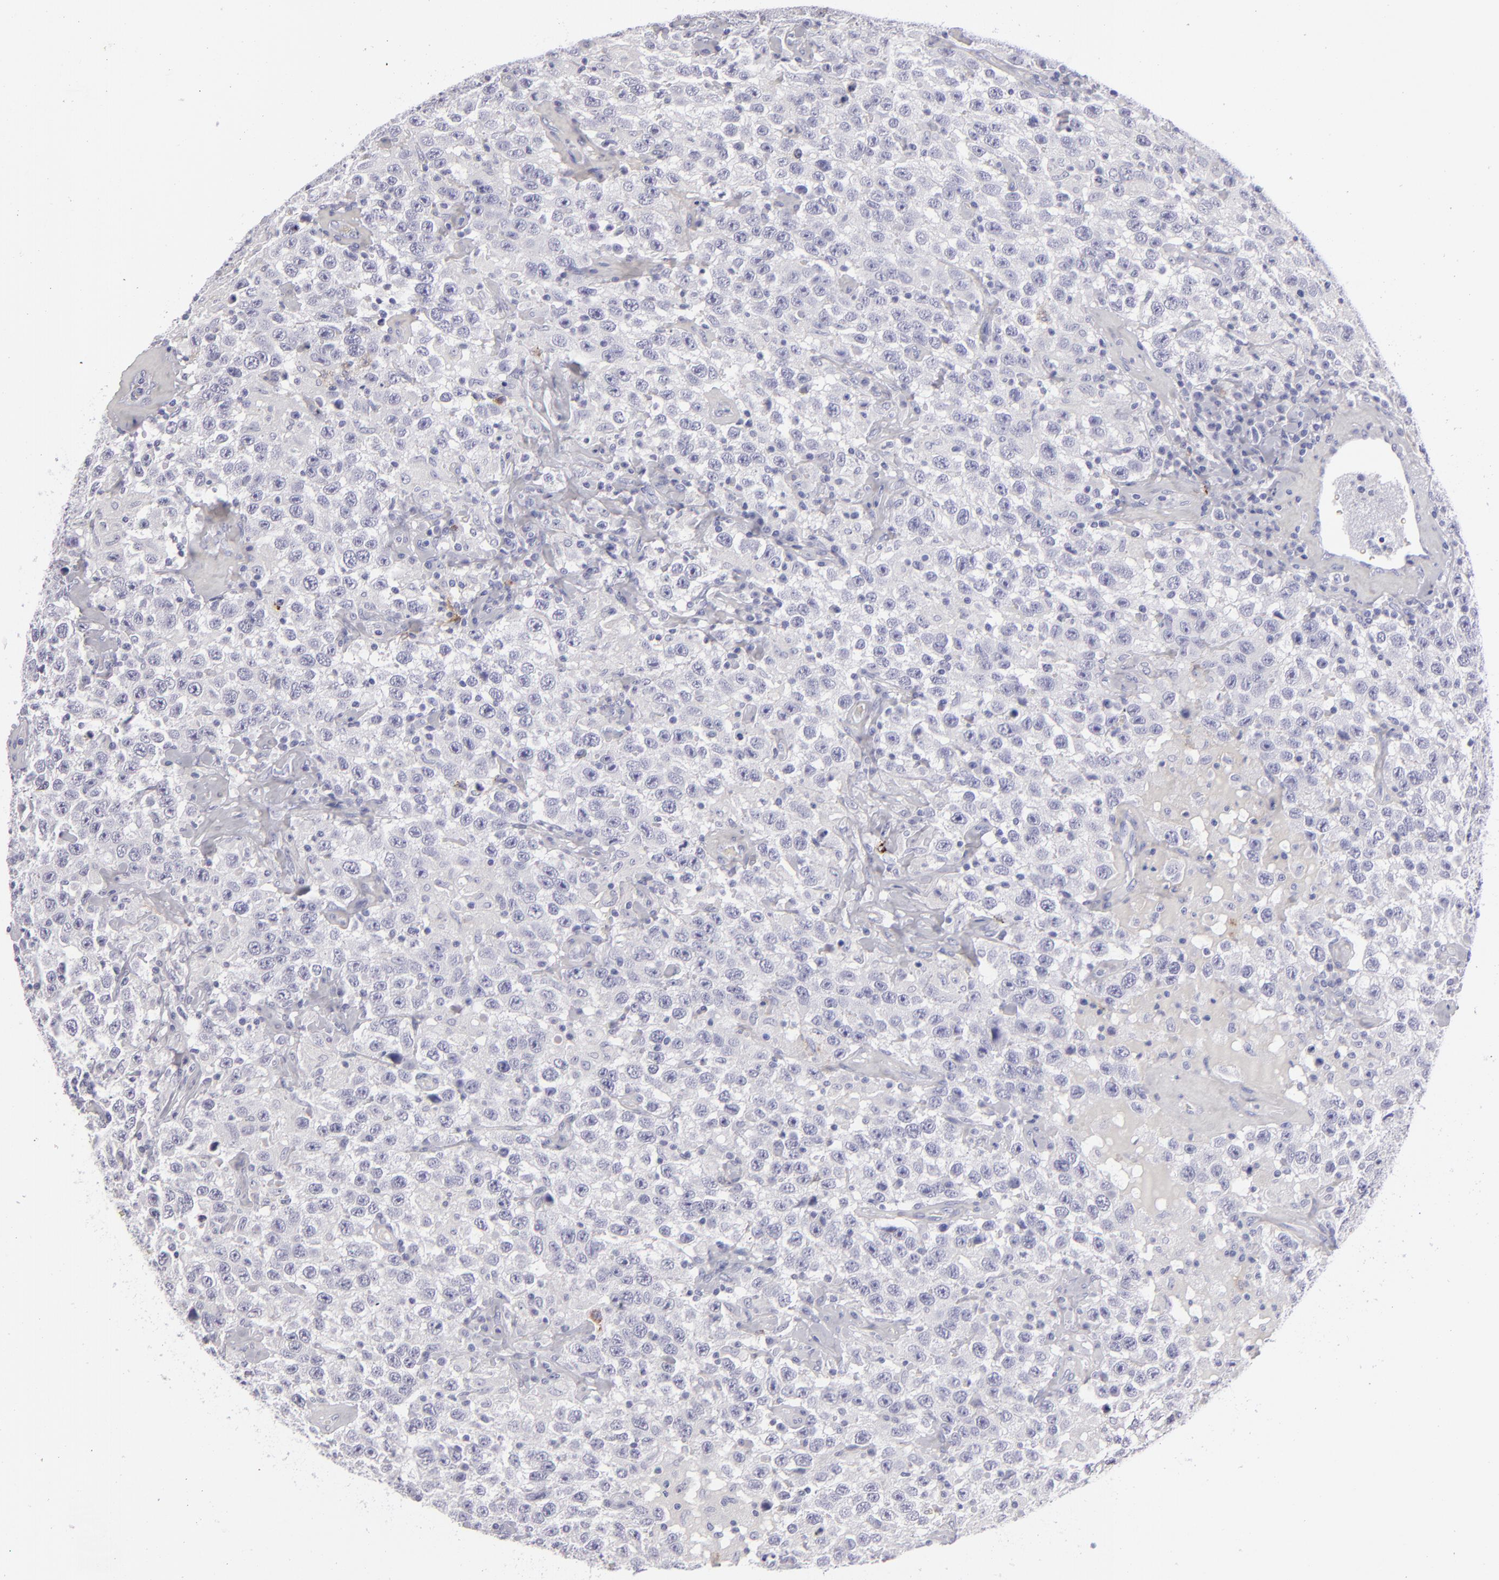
{"staining": {"intensity": "negative", "quantity": "none", "location": "none"}, "tissue": "testis cancer", "cell_type": "Tumor cells", "image_type": "cancer", "snomed": [{"axis": "morphology", "description": "Seminoma, NOS"}, {"axis": "topography", "description": "Testis"}], "caption": "A high-resolution photomicrograph shows immunohistochemistry staining of testis cancer, which shows no significant staining in tumor cells.", "gene": "ANPEP", "patient": {"sex": "male", "age": 41}}